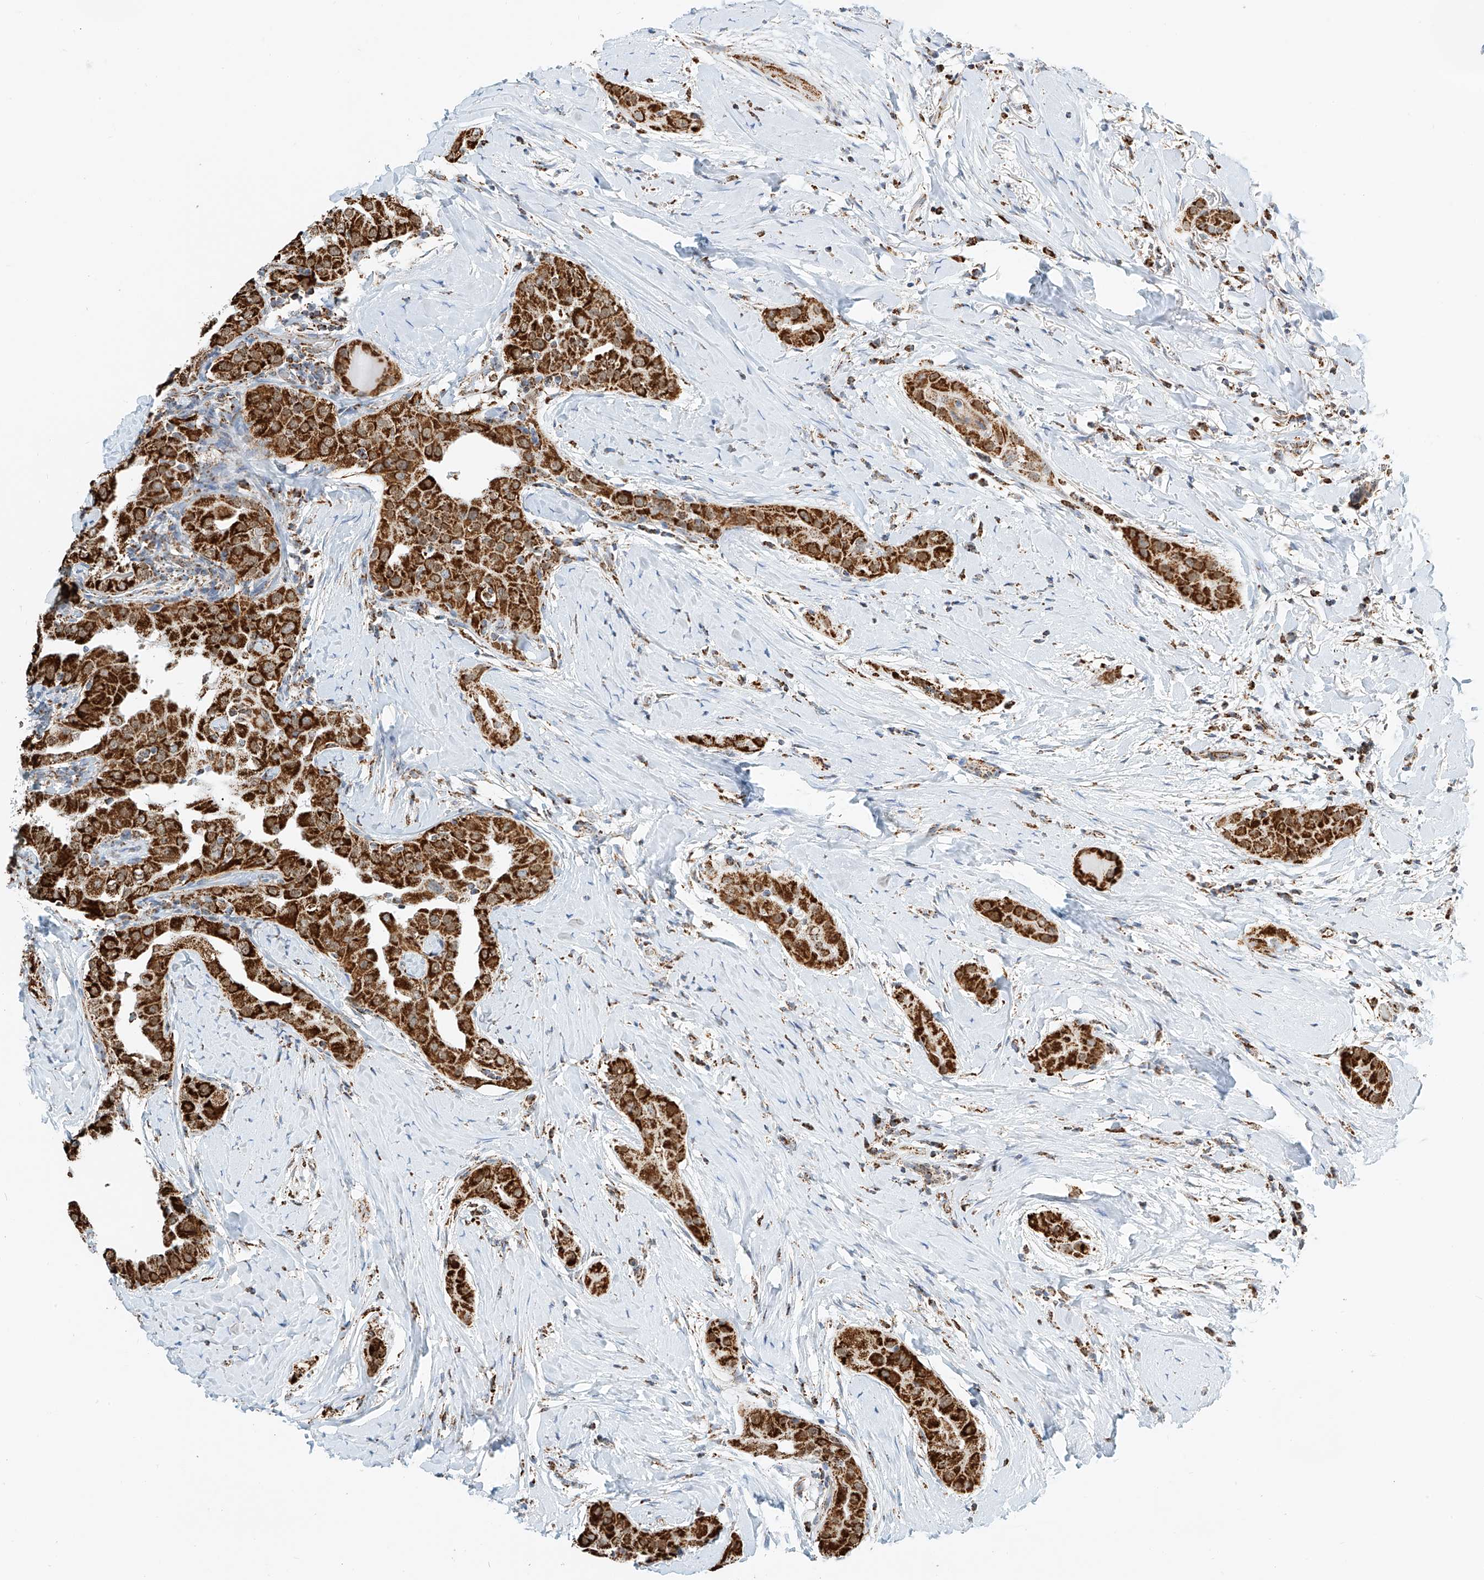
{"staining": {"intensity": "strong", "quantity": ">75%", "location": "cytoplasmic/membranous"}, "tissue": "thyroid cancer", "cell_type": "Tumor cells", "image_type": "cancer", "snomed": [{"axis": "morphology", "description": "Papillary adenocarcinoma, NOS"}, {"axis": "topography", "description": "Thyroid gland"}], "caption": "Human thyroid cancer (papillary adenocarcinoma) stained with a protein marker exhibits strong staining in tumor cells.", "gene": "PPA2", "patient": {"sex": "male", "age": 33}}